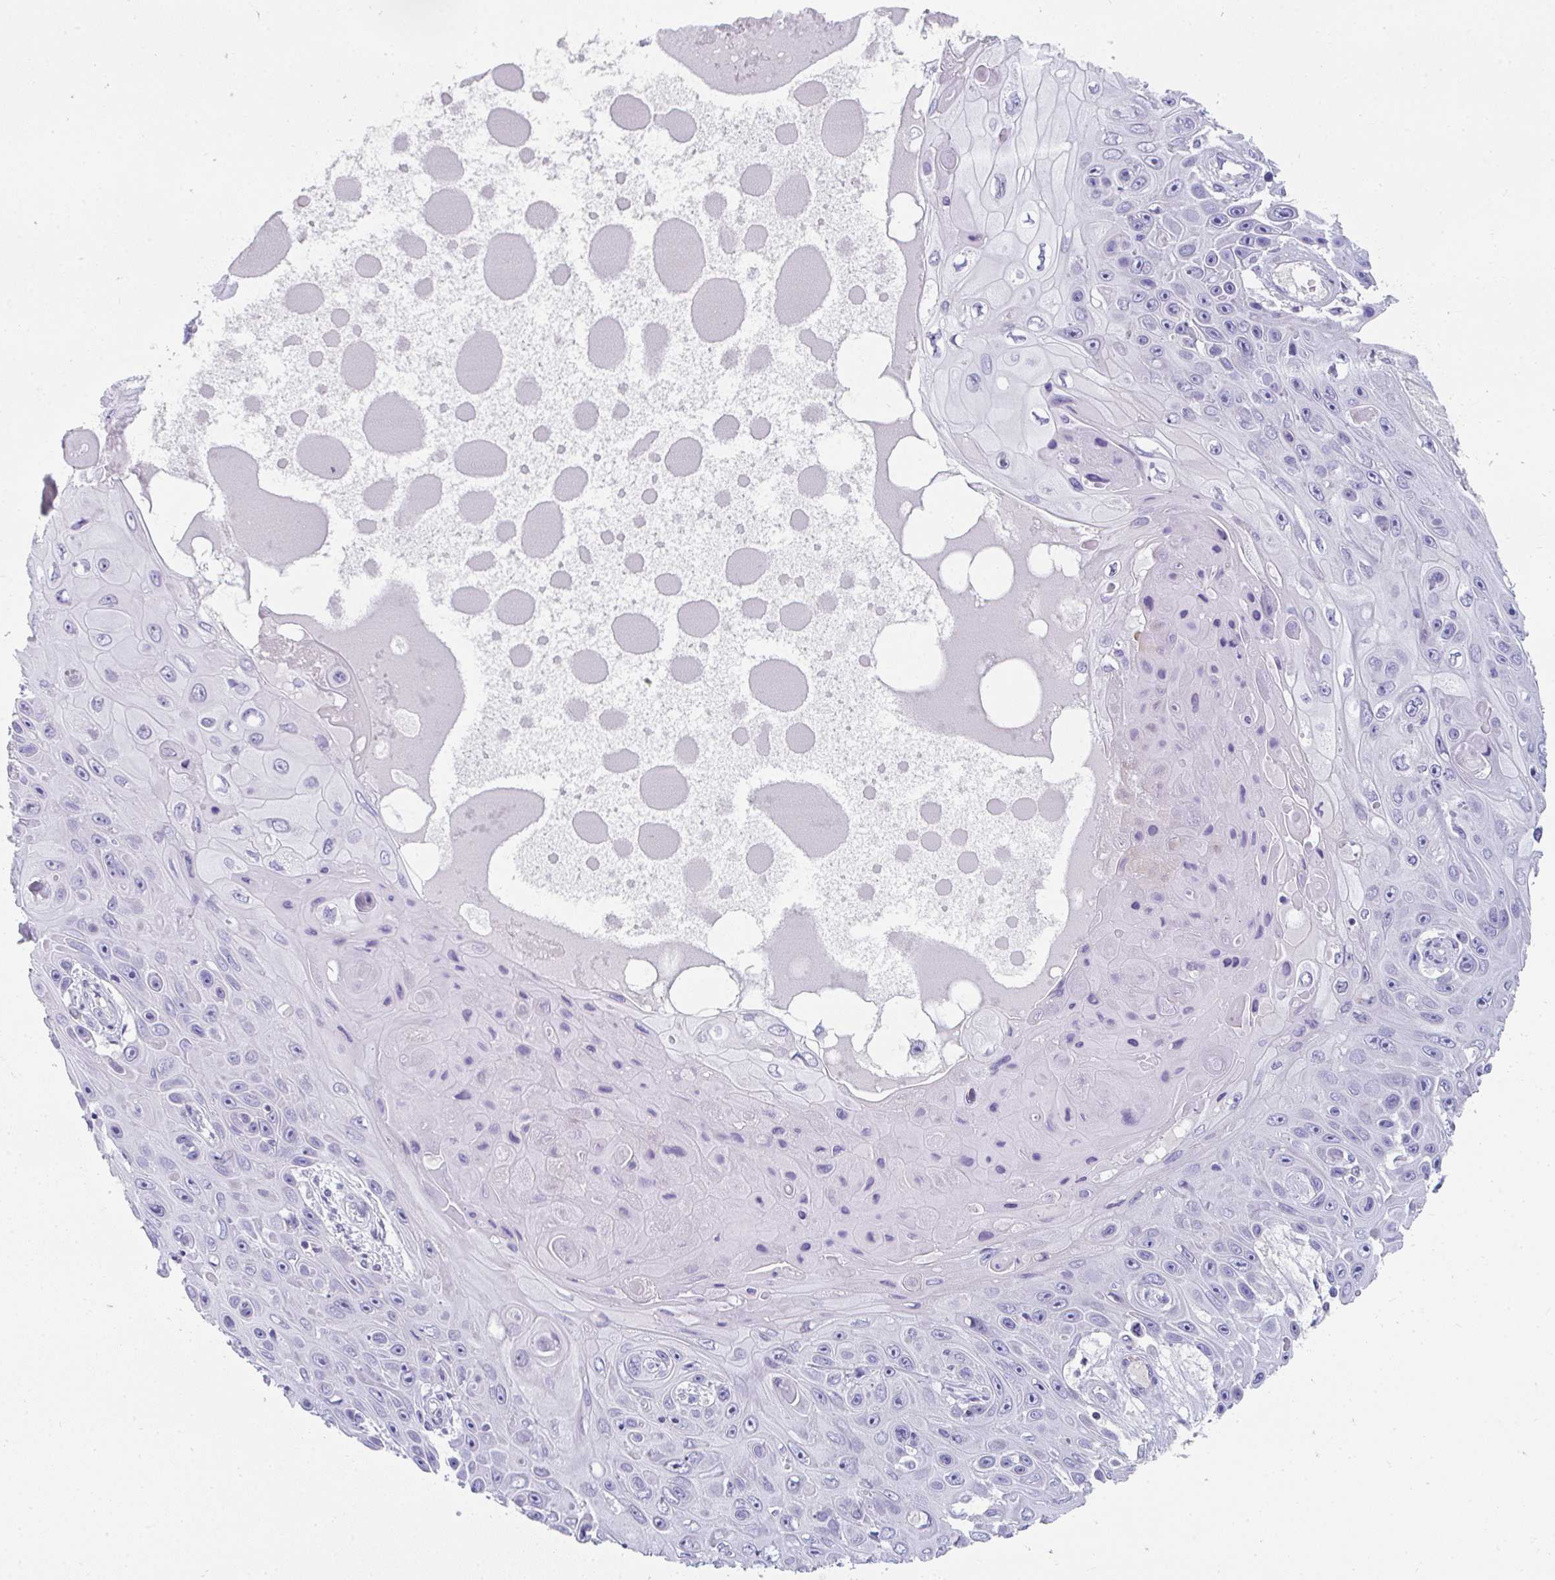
{"staining": {"intensity": "negative", "quantity": "none", "location": "none"}, "tissue": "skin cancer", "cell_type": "Tumor cells", "image_type": "cancer", "snomed": [{"axis": "morphology", "description": "Squamous cell carcinoma, NOS"}, {"axis": "topography", "description": "Skin"}], "caption": "Immunohistochemistry (IHC) image of neoplastic tissue: human squamous cell carcinoma (skin) stained with DAB (3,3'-diaminobenzidine) demonstrates no significant protein staining in tumor cells.", "gene": "TTC30B", "patient": {"sex": "male", "age": 82}}